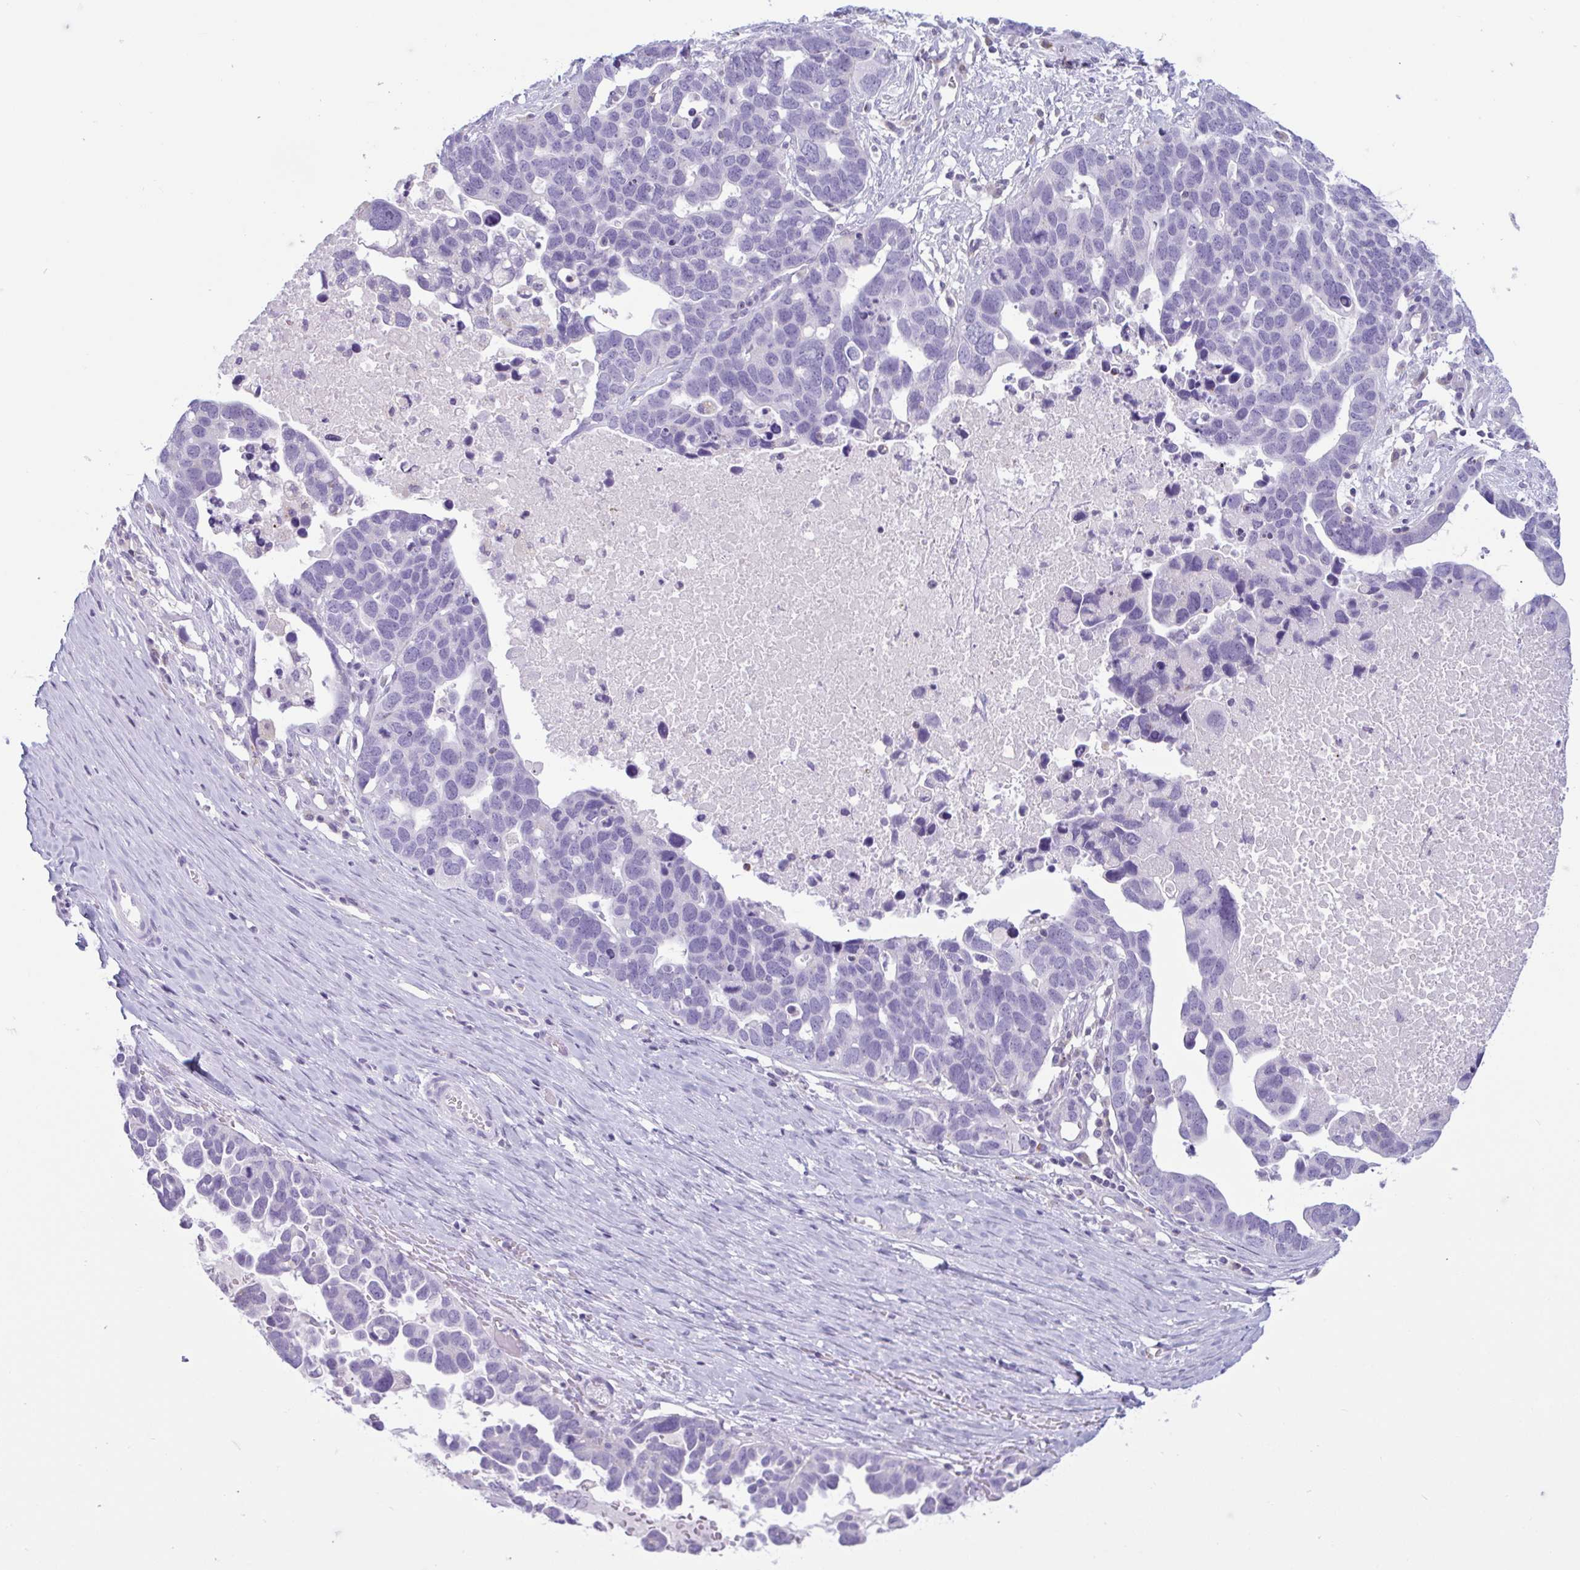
{"staining": {"intensity": "negative", "quantity": "none", "location": "none"}, "tissue": "ovarian cancer", "cell_type": "Tumor cells", "image_type": "cancer", "snomed": [{"axis": "morphology", "description": "Cystadenocarcinoma, serous, NOS"}, {"axis": "topography", "description": "Ovary"}], "caption": "The immunohistochemistry photomicrograph has no significant staining in tumor cells of ovarian cancer tissue.", "gene": "XCL1", "patient": {"sex": "female", "age": 54}}